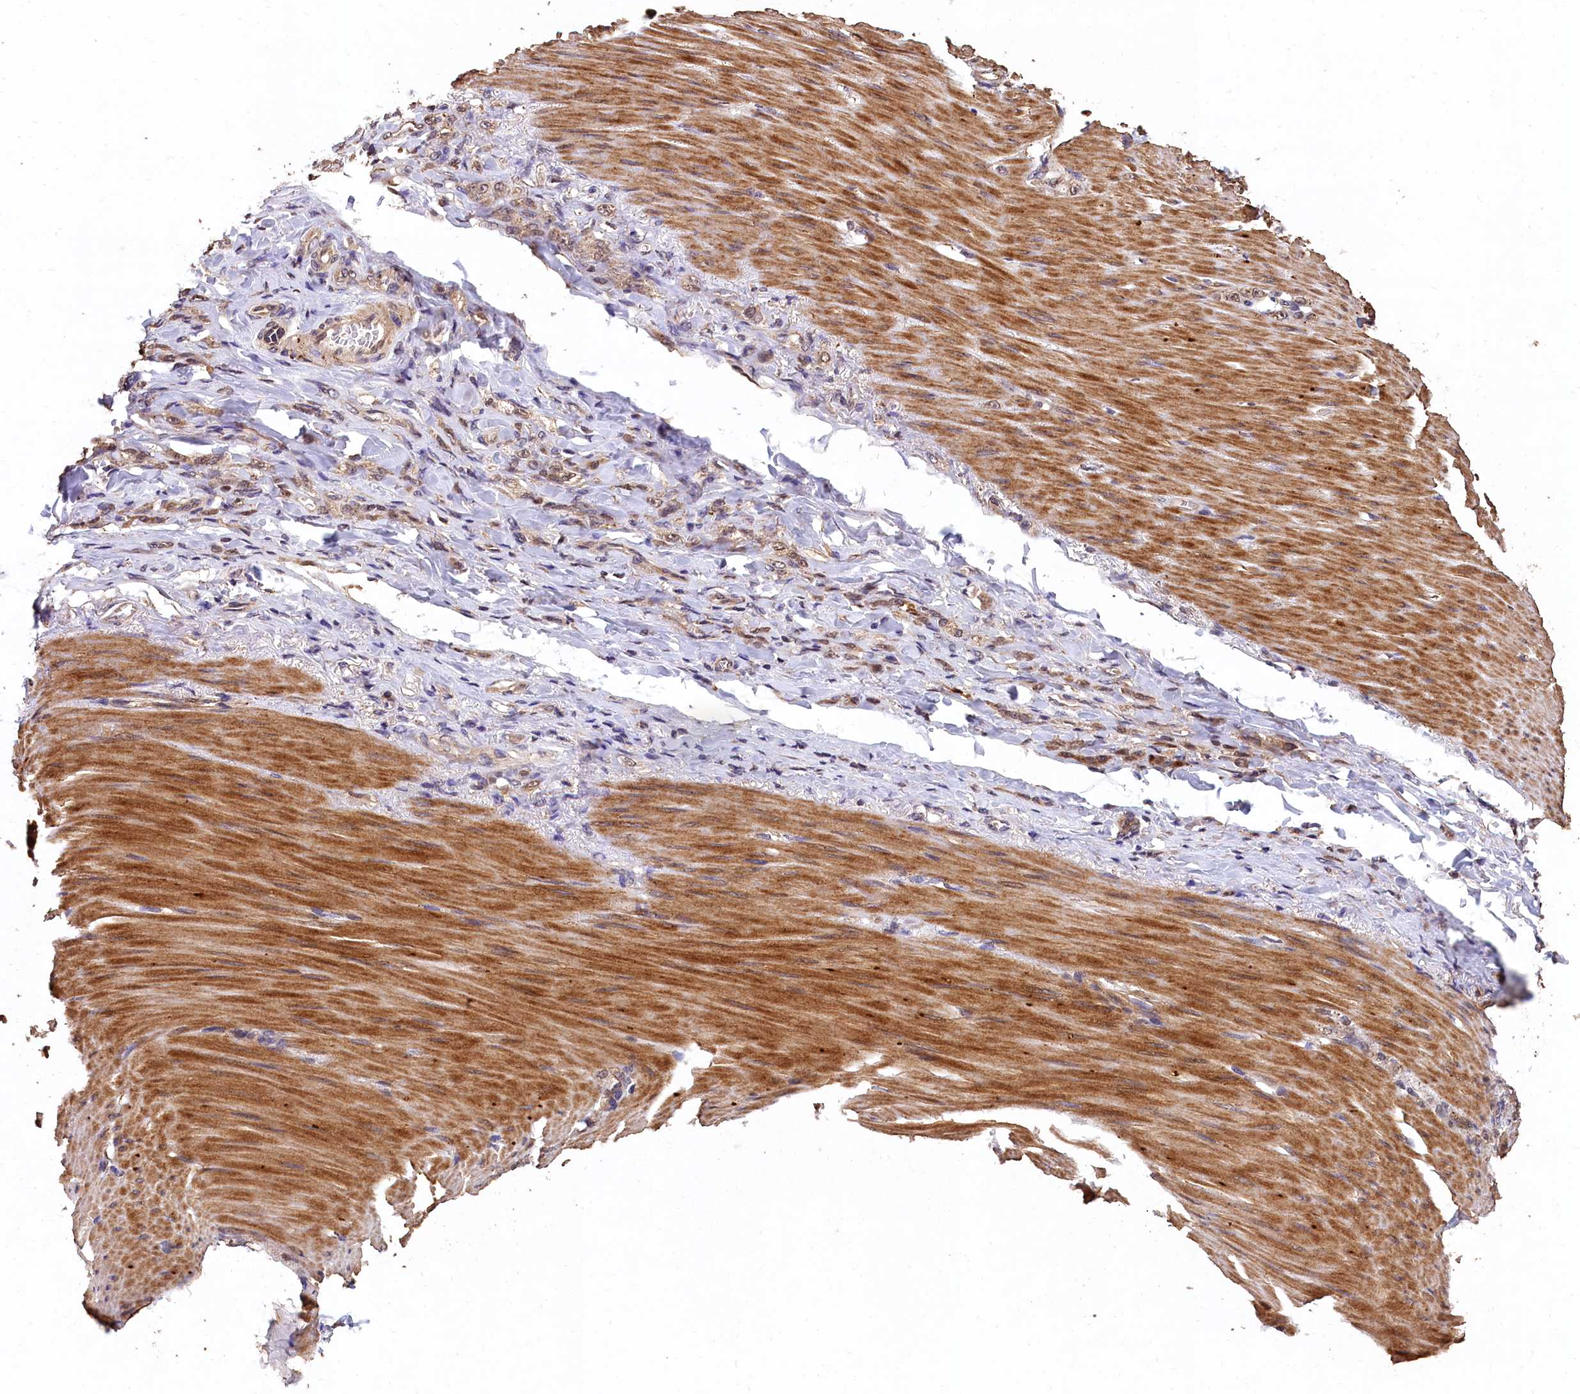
{"staining": {"intensity": "weak", "quantity": "25%-75%", "location": "cytoplasmic/membranous"}, "tissue": "stomach cancer", "cell_type": "Tumor cells", "image_type": "cancer", "snomed": [{"axis": "morphology", "description": "Normal tissue, NOS"}, {"axis": "morphology", "description": "Adenocarcinoma, NOS"}, {"axis": "topography", "description": "Stomach"}], "caption": "A micrograph of human stomach adenocarcinoma stained for a protein demonstrates weak cytoplasmic/membranous brown staining in tumor cells.", "gene": "LSM4", "patient": {"sex": "male", "age": 82}}